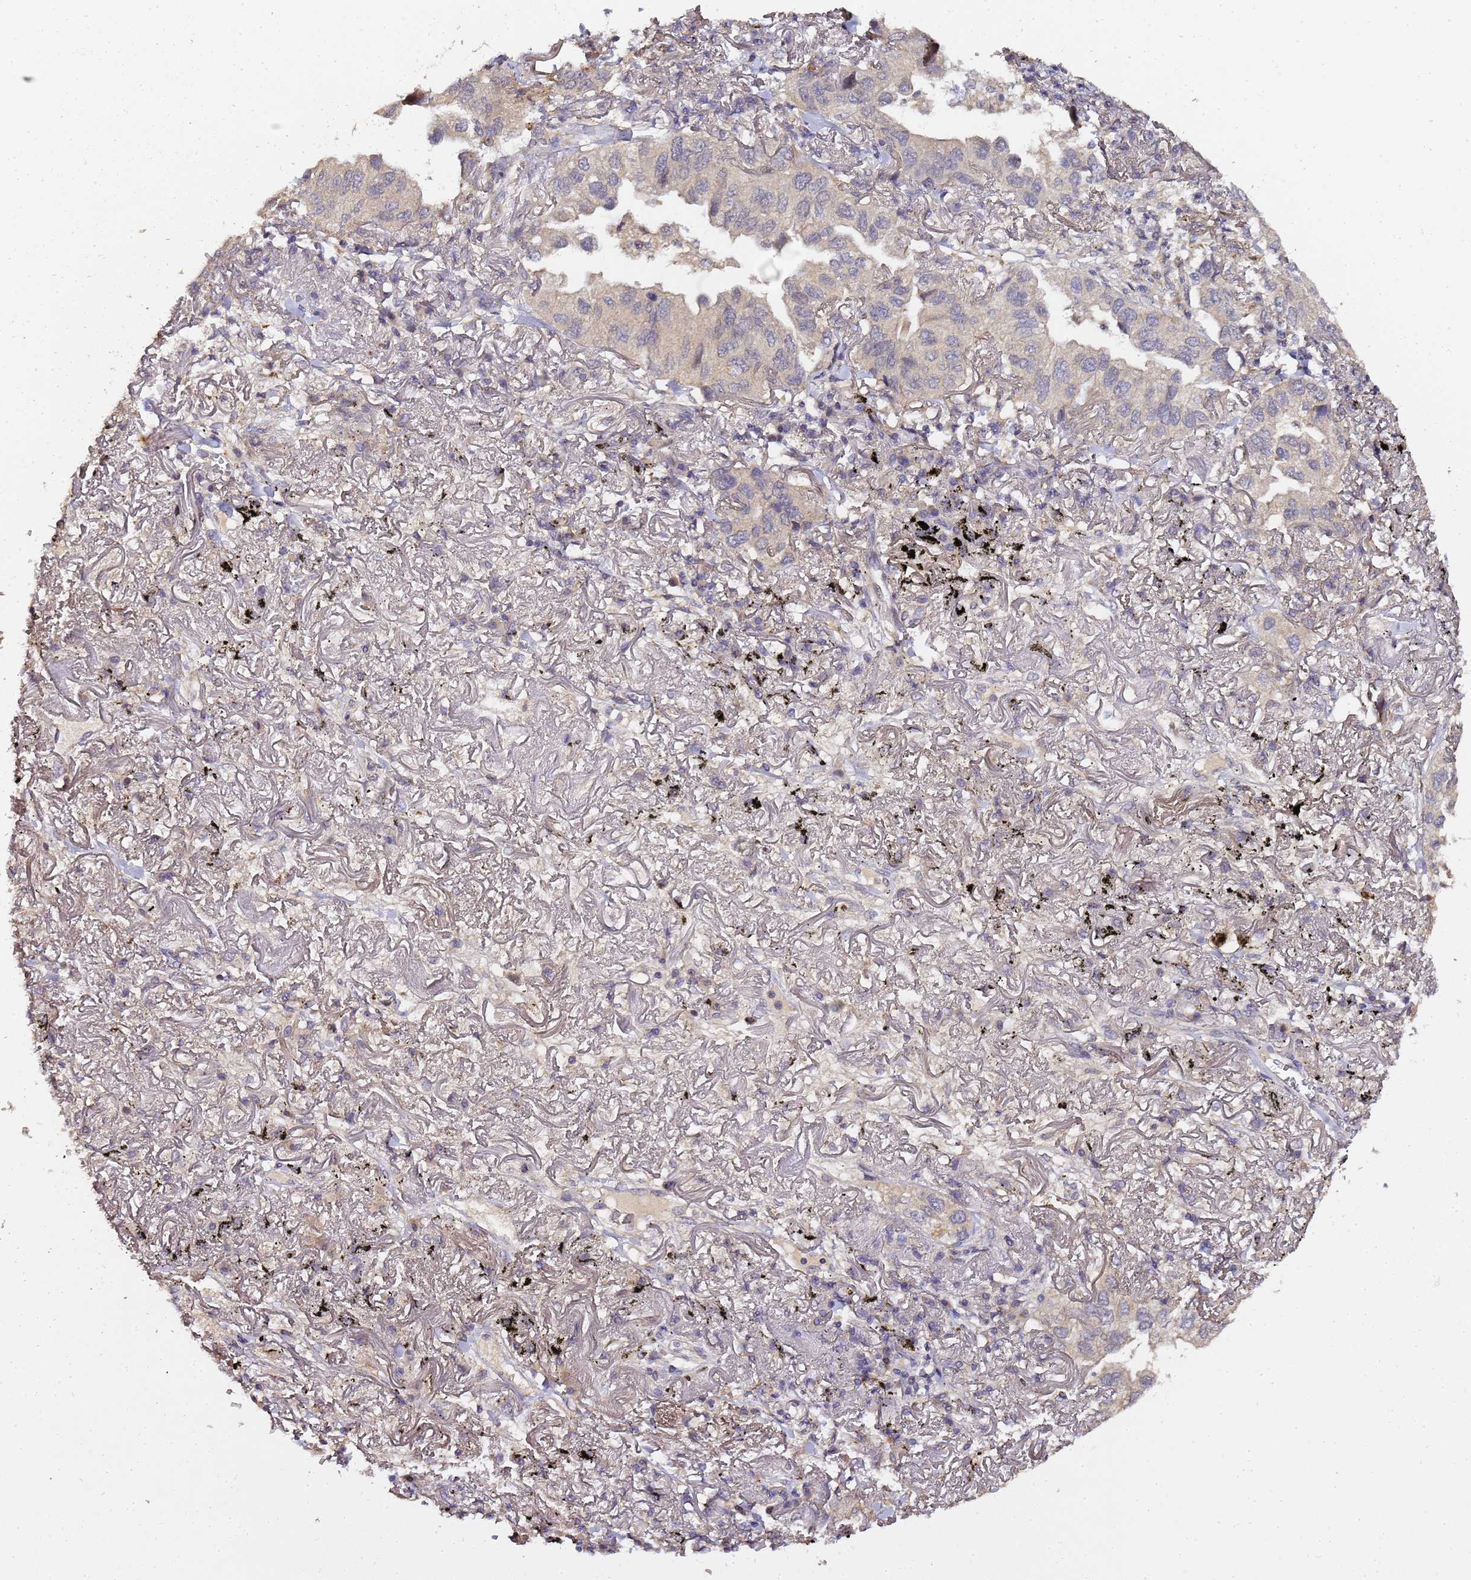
{"staining": {"intensity": "weak", "quantity": "<25%", "location": "cytoplasmic/membranous"}, "tissue": "lung cancer", "cell_type": "Tumor cells", "image_type": "cancer", "snomed": [{"axis": "morphology", "description": "Adenocarcinoma, NOS"}, {"axis": "topography", "description": "Lung"}], "caption": "The image reveals no staining of tumor cells in lung cancer.", "gene": "LGI4", "patient": {"sex": "male", "age": 65}}